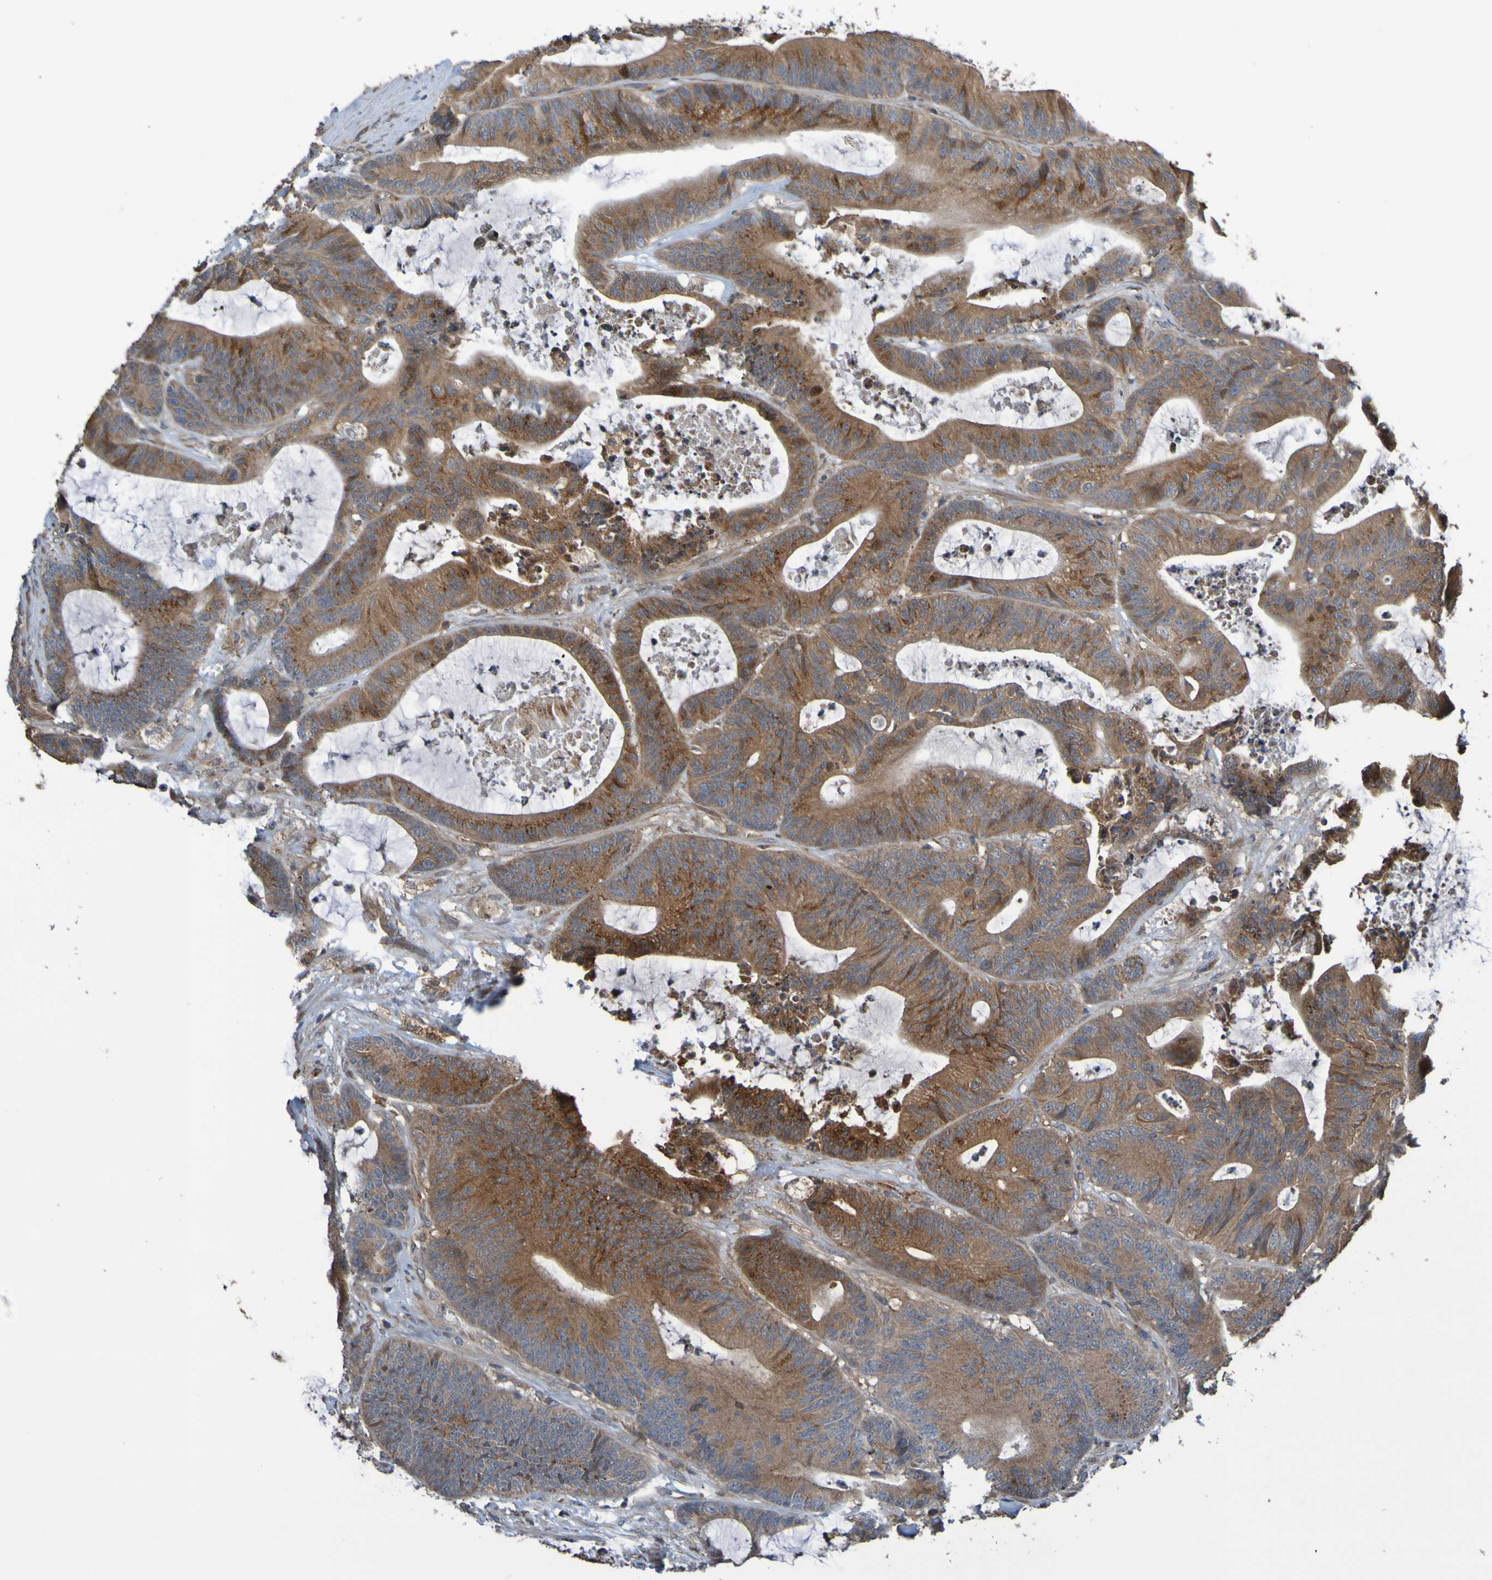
{"staining": {"intensity": "moderate", "quantity": ">75%", "location": "cytoplasmic/membranous"}, "tissue": "colorectal cancer", "cell_type": "Tumor cells", "image_type": "cancer", "snomed": [{"axis": "morphology", "description": "Adenocarcinoma, NOS"}, {"axis": "topography", "description": "Colon"}], "caption": "Human colorectal adenocarcinoma stained for a protein (brown) displays moderate cytoplasmic/membranous positive positivity in approximately >75% of tumor cells.", "gene": "UCN", "patient": {"sex": "female", "age": 84}}